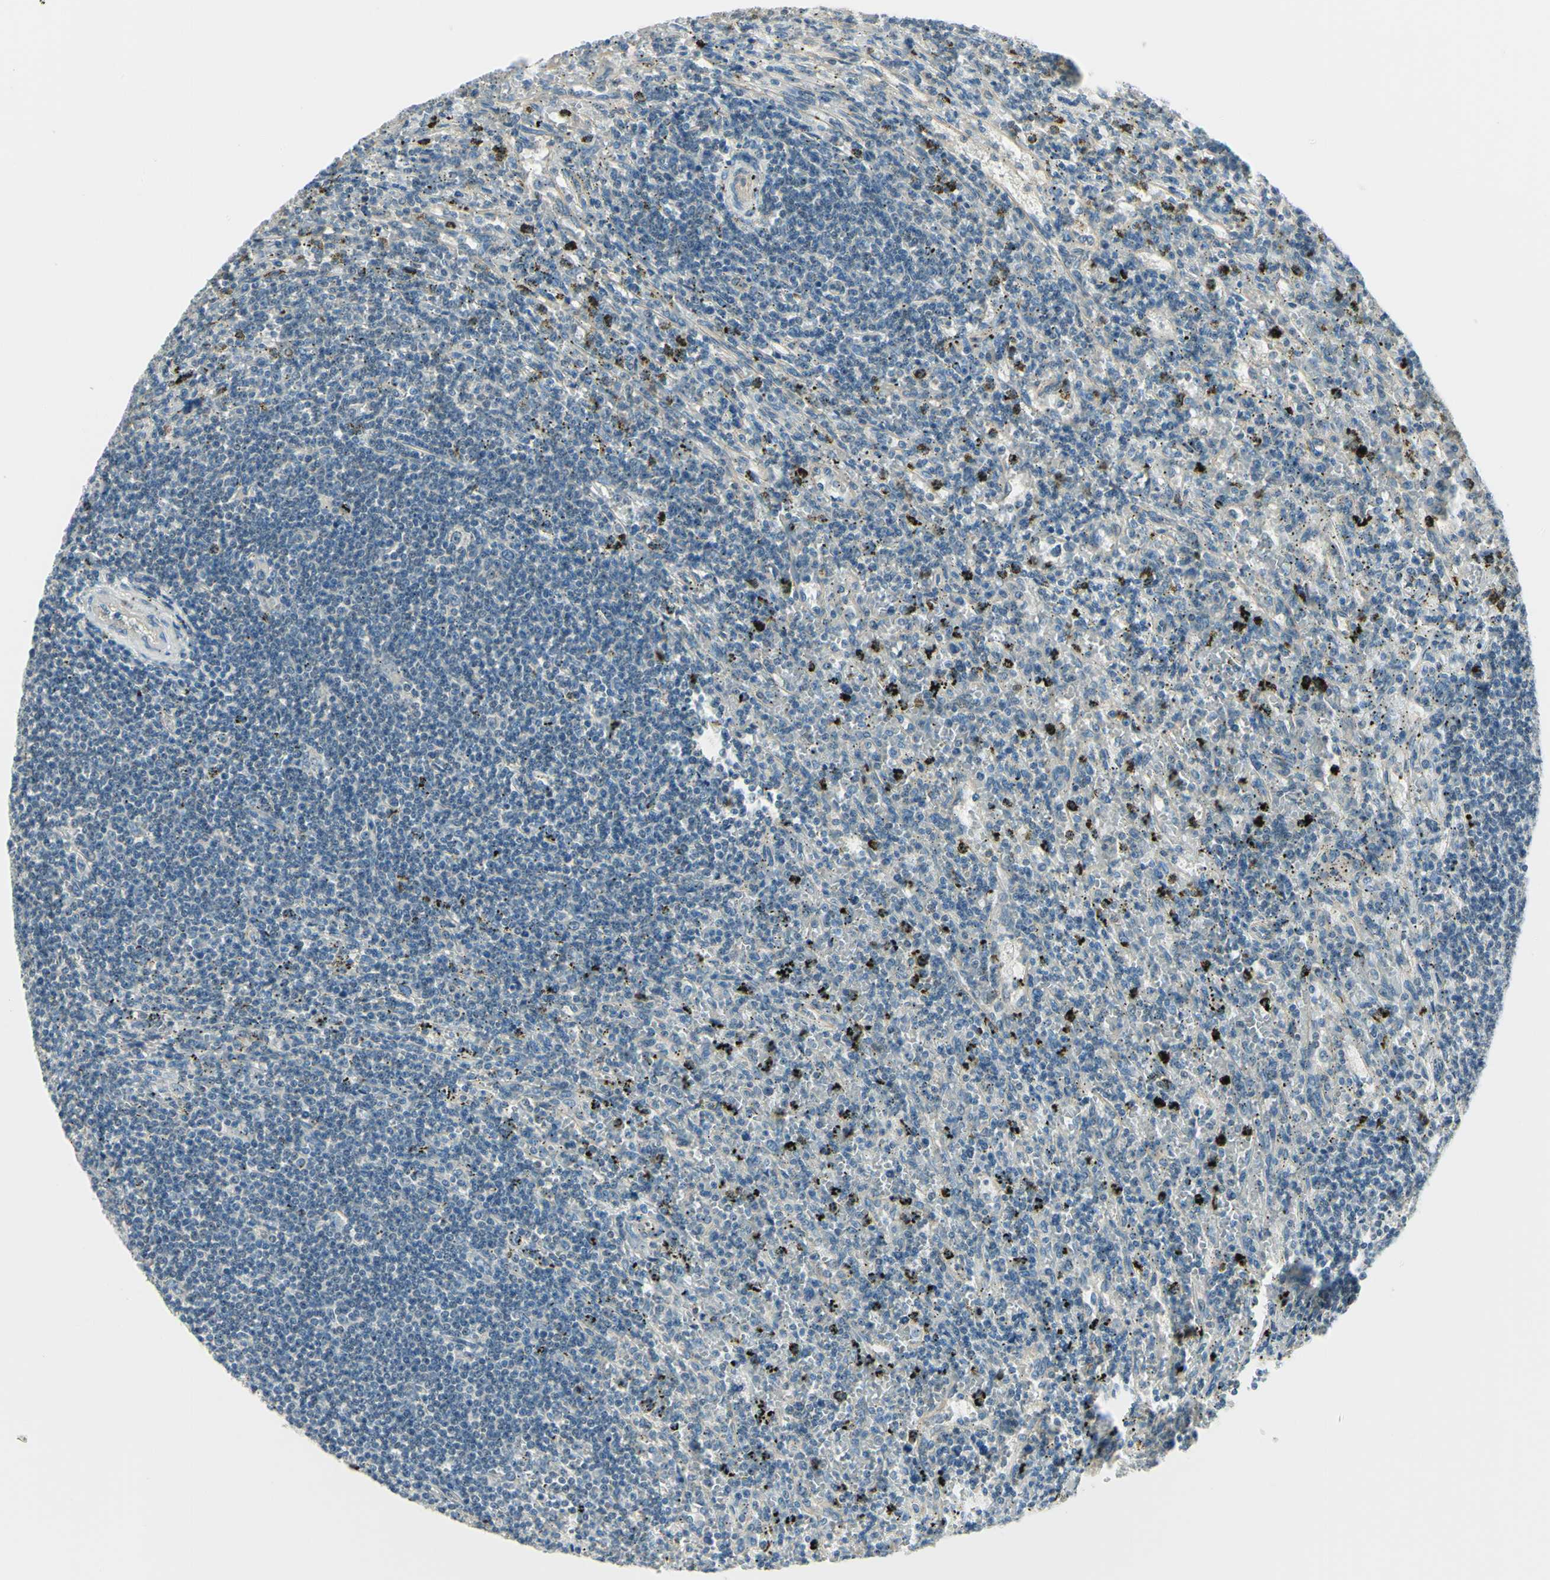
{"staining": {"intensity": "negative", "quantity": "none", "location": "none"}, "tissue": "lymphoma", "cell_type": "Tumor cells", "image_type": "cancer", "snomed": [{"axis": "morphology", "description": "Malignant lymphoma, non-Hodgkin's type, Low grade"}, {"axis": "topography", "description": "Spleen"}], "caption": "Lymphoma was stained to show a protein in brown. There is no significant expression in tumor cells.", "gene": "IGDCC4", "patient": {"sex": "male", "age": 76}}